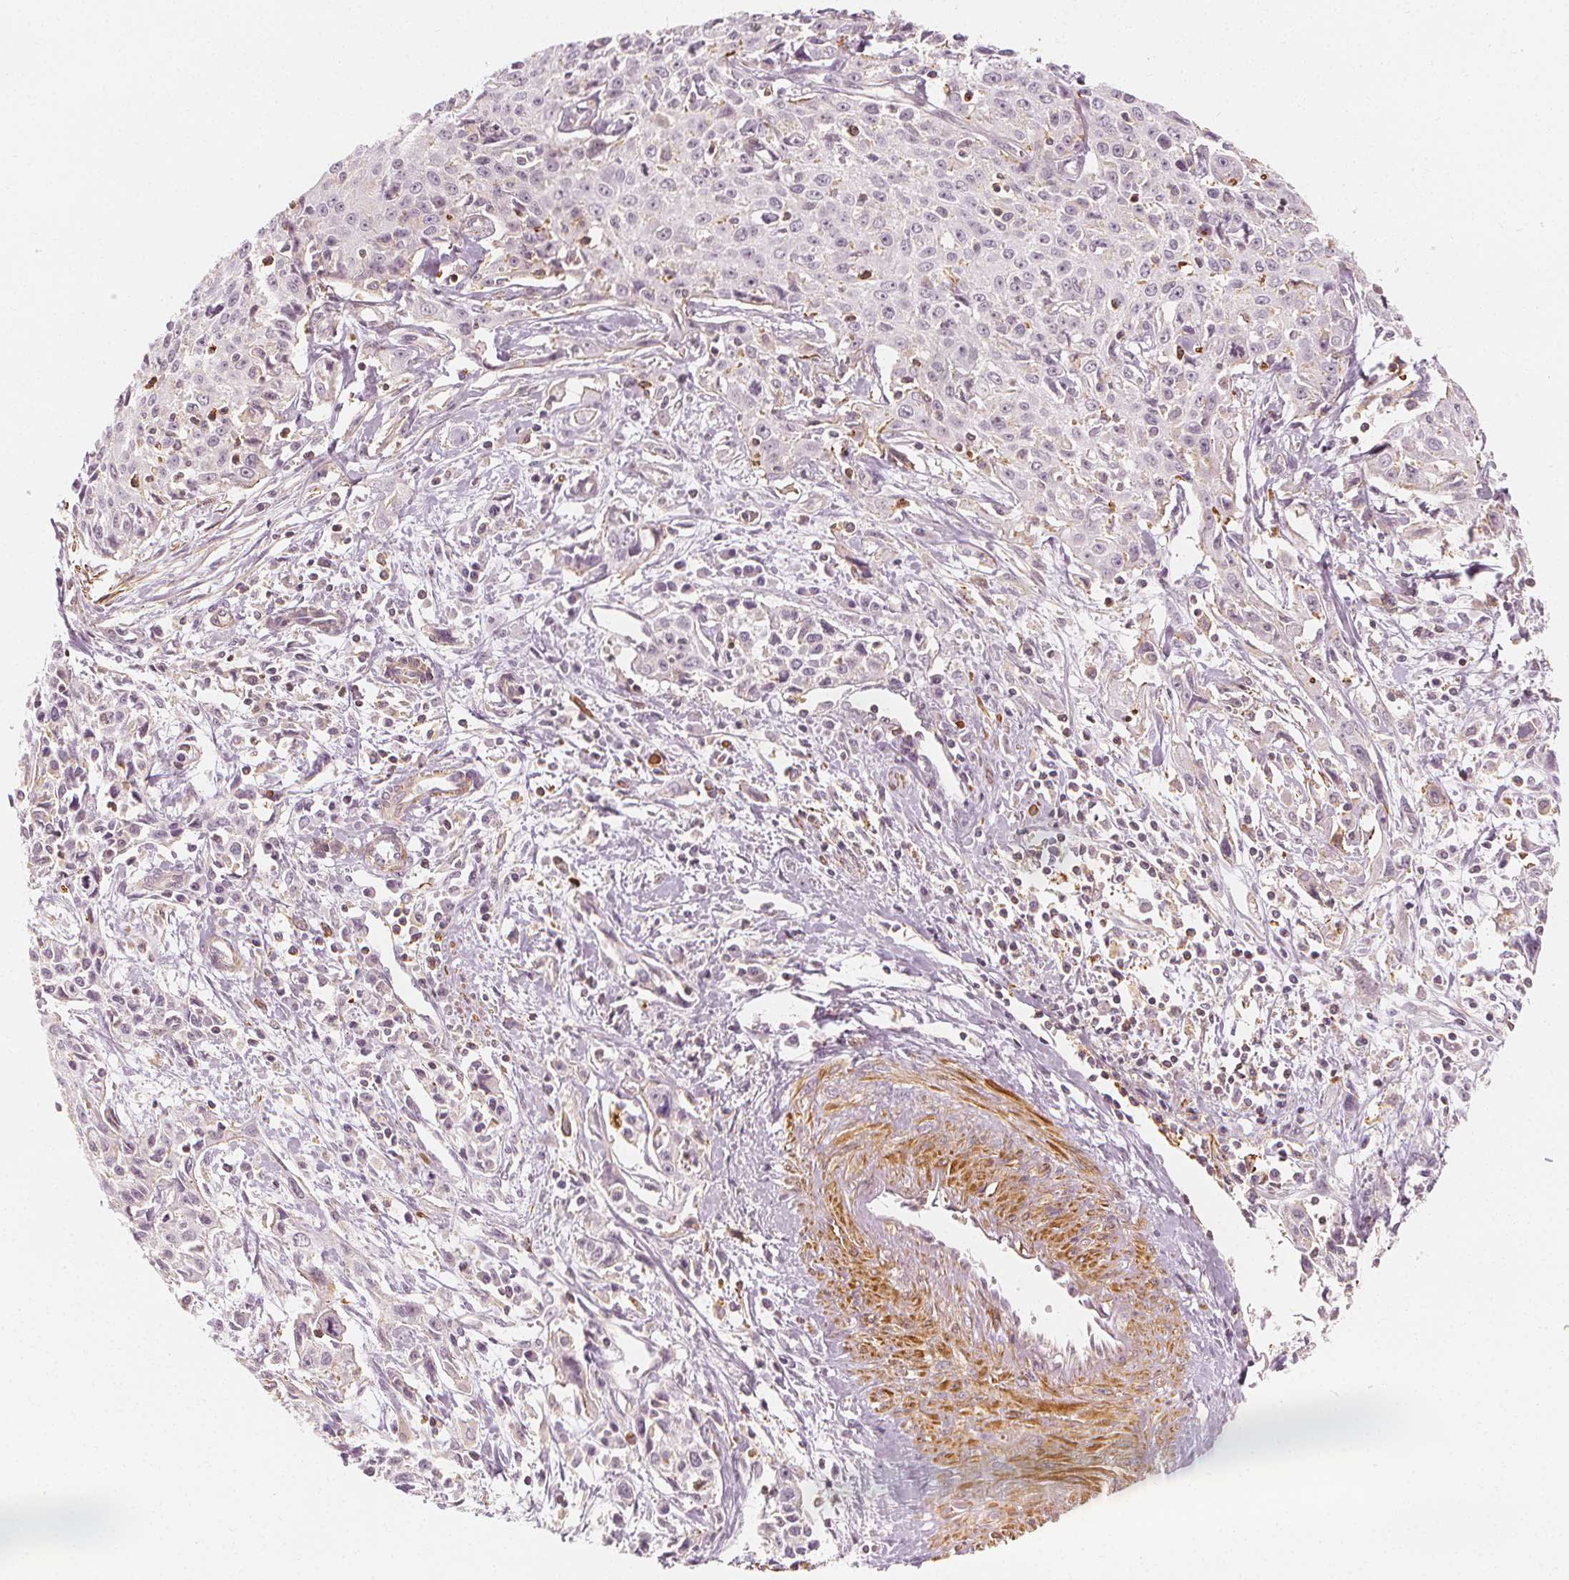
{"staining": {"intensity": "negative", "quantity": "none", "location": "none"}, "tissue": "cervical cancer", "cell_type": "Tumor cells", "image_type": "cancer", "snomed": [{"axis": "morphology", "description": "Squamous cell carcinoma, NOS"}, {"axis": "topography", "description": "Cervix"}], "caption": "This histopathology image is of cervical cancer stained with immunohistochemistry (IHC) to label a protein in brown with the nuclei are counter-stained blue. There is no expression in tumor cells.", "gene": "ARHGAP26", "patient": {"sex": "female", "age": 38}}